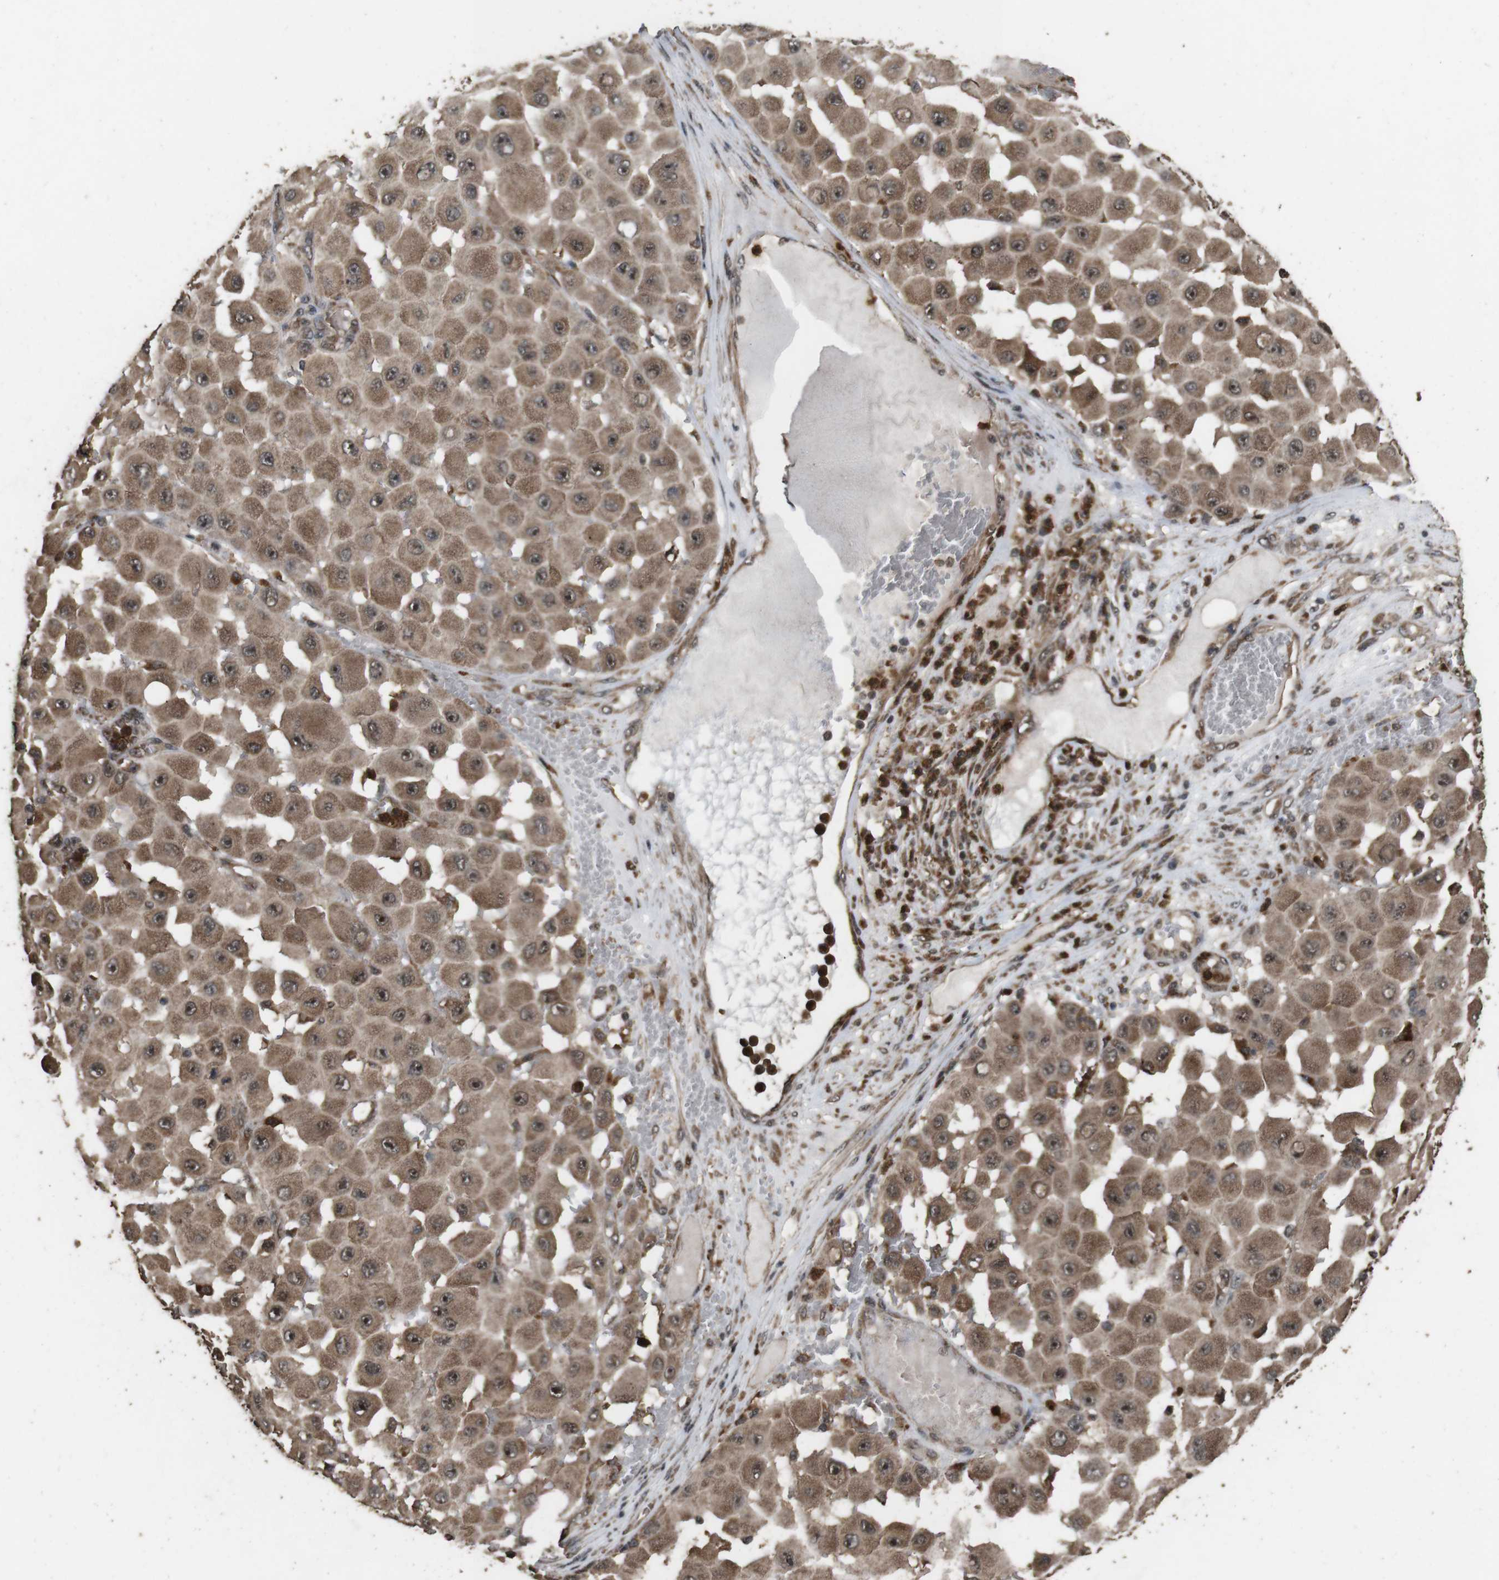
{"staining": {"intensity": "moderate", "quantity": ">75%", "location": "cytoplasmic/membranous,nuclear"}, "tissue": "melanoma", "cell_type": "Tumor cells", "image_type": "cancer", "snomed": [{"axis": "morphology", "description": "Malignant melanoma, NOS"}, {"axis": "topography", "description": "Skin"}], "caption": "Protein staining of melanoma tissue demonstrates moderate cytoplasmic/membranous and nuclear staining in about >75% of tumor cells.", "gene": "RRAS2", "patient": {"sex": "female", "age": 81}}